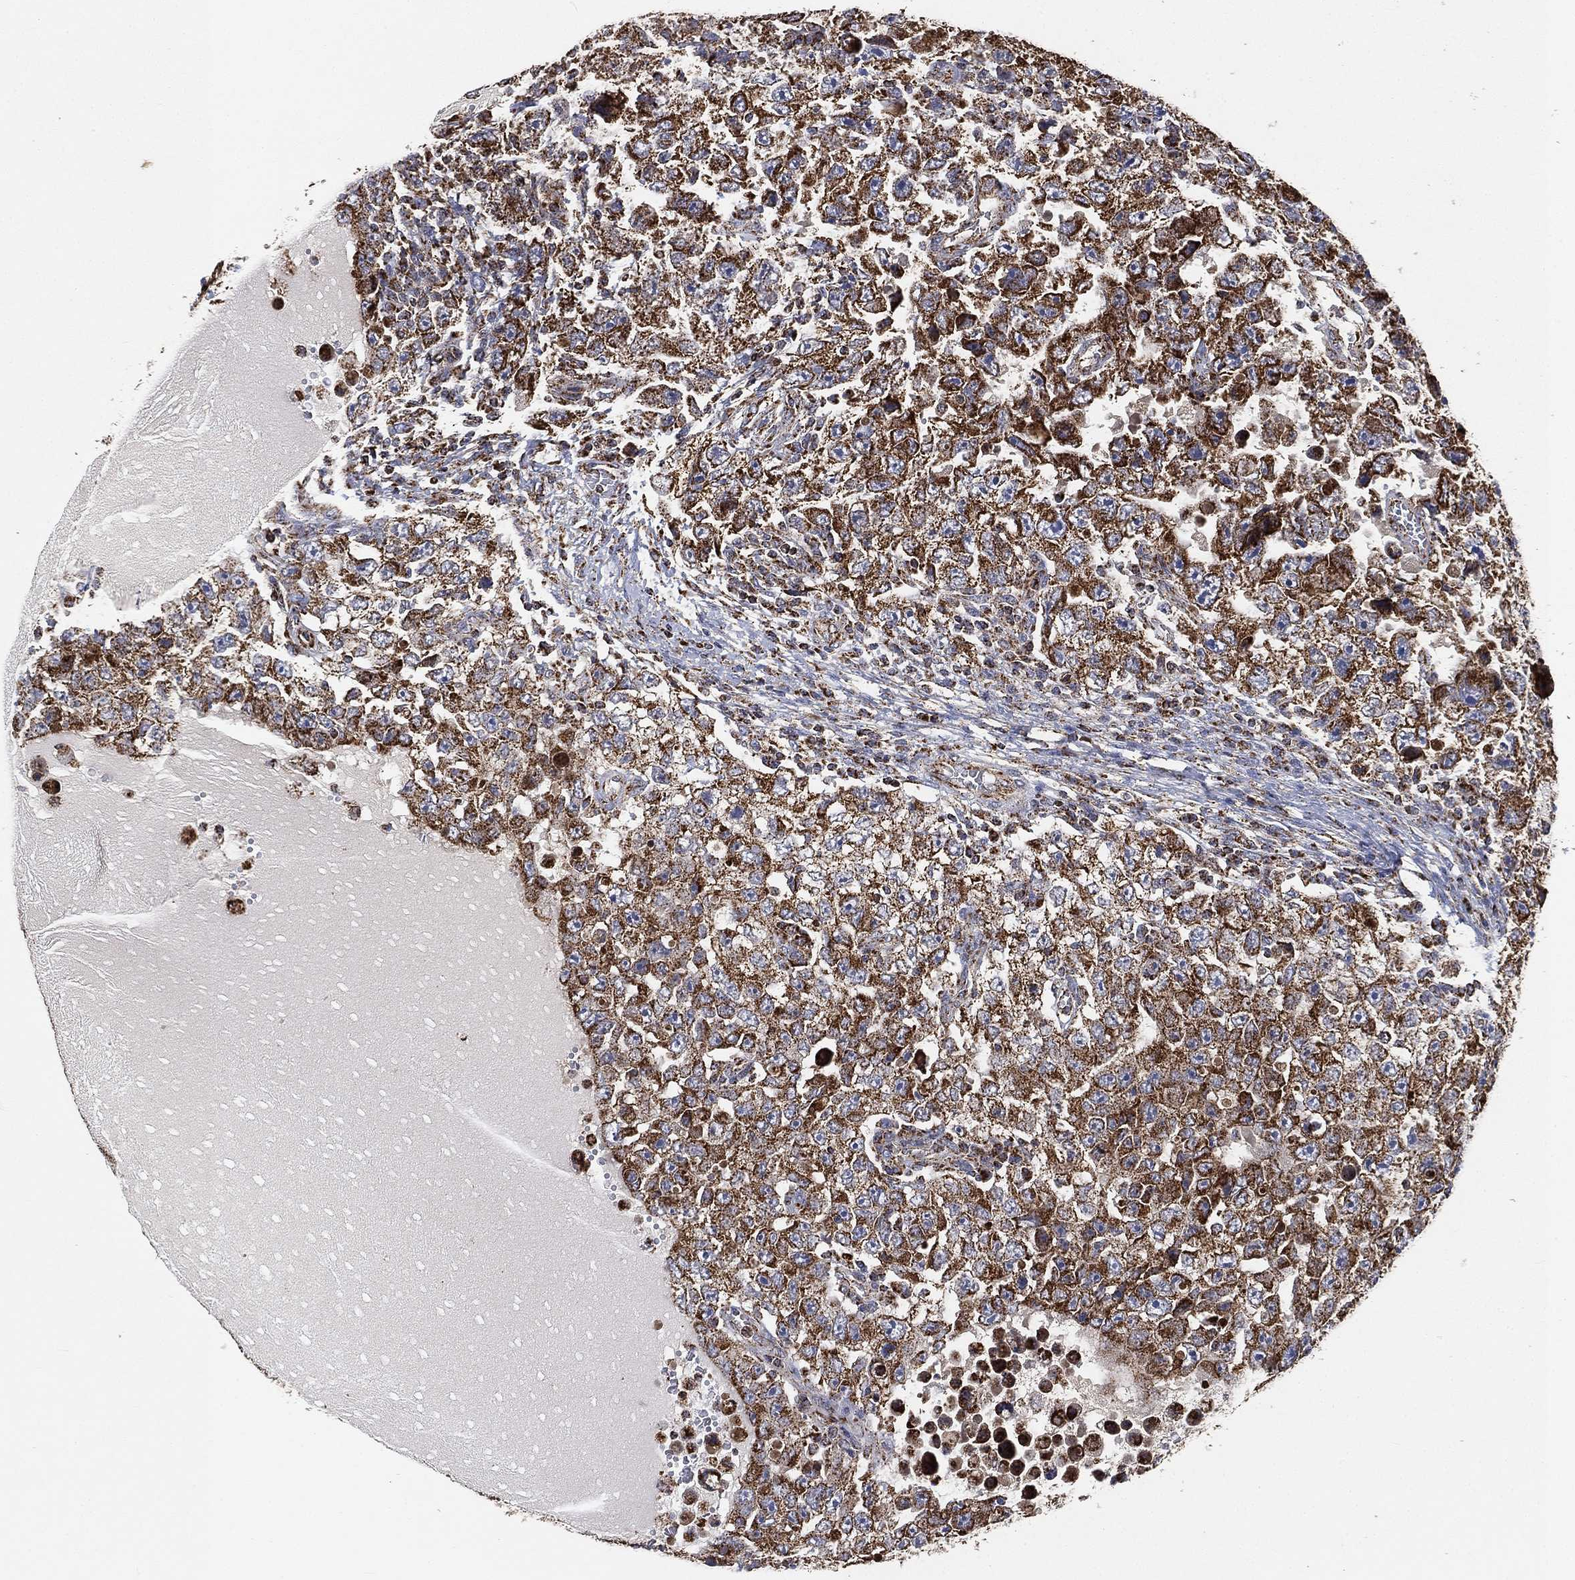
{"staining": {"intensity": "strong", "quantity": ">75%", "location": "cytoplasmic/membranous"}, "tissue": "testis cancer", "cell_type": "Tumor cells", "image_type": "cancer", "snomed": [{"axis": "morphology", "description": "Carcinoma, Embryonal, NOS"}, {"axis": "topography", "description": "Testis"}], "caption": "Testis embryonal carcinoma tissue displays strong cytoplasmic/membranous staining in approximately >75% of tumor cells, visualized by immunohistochemistry.", "gene": "SLC38A7", "patient": {"sex": "male", "age": 26}}